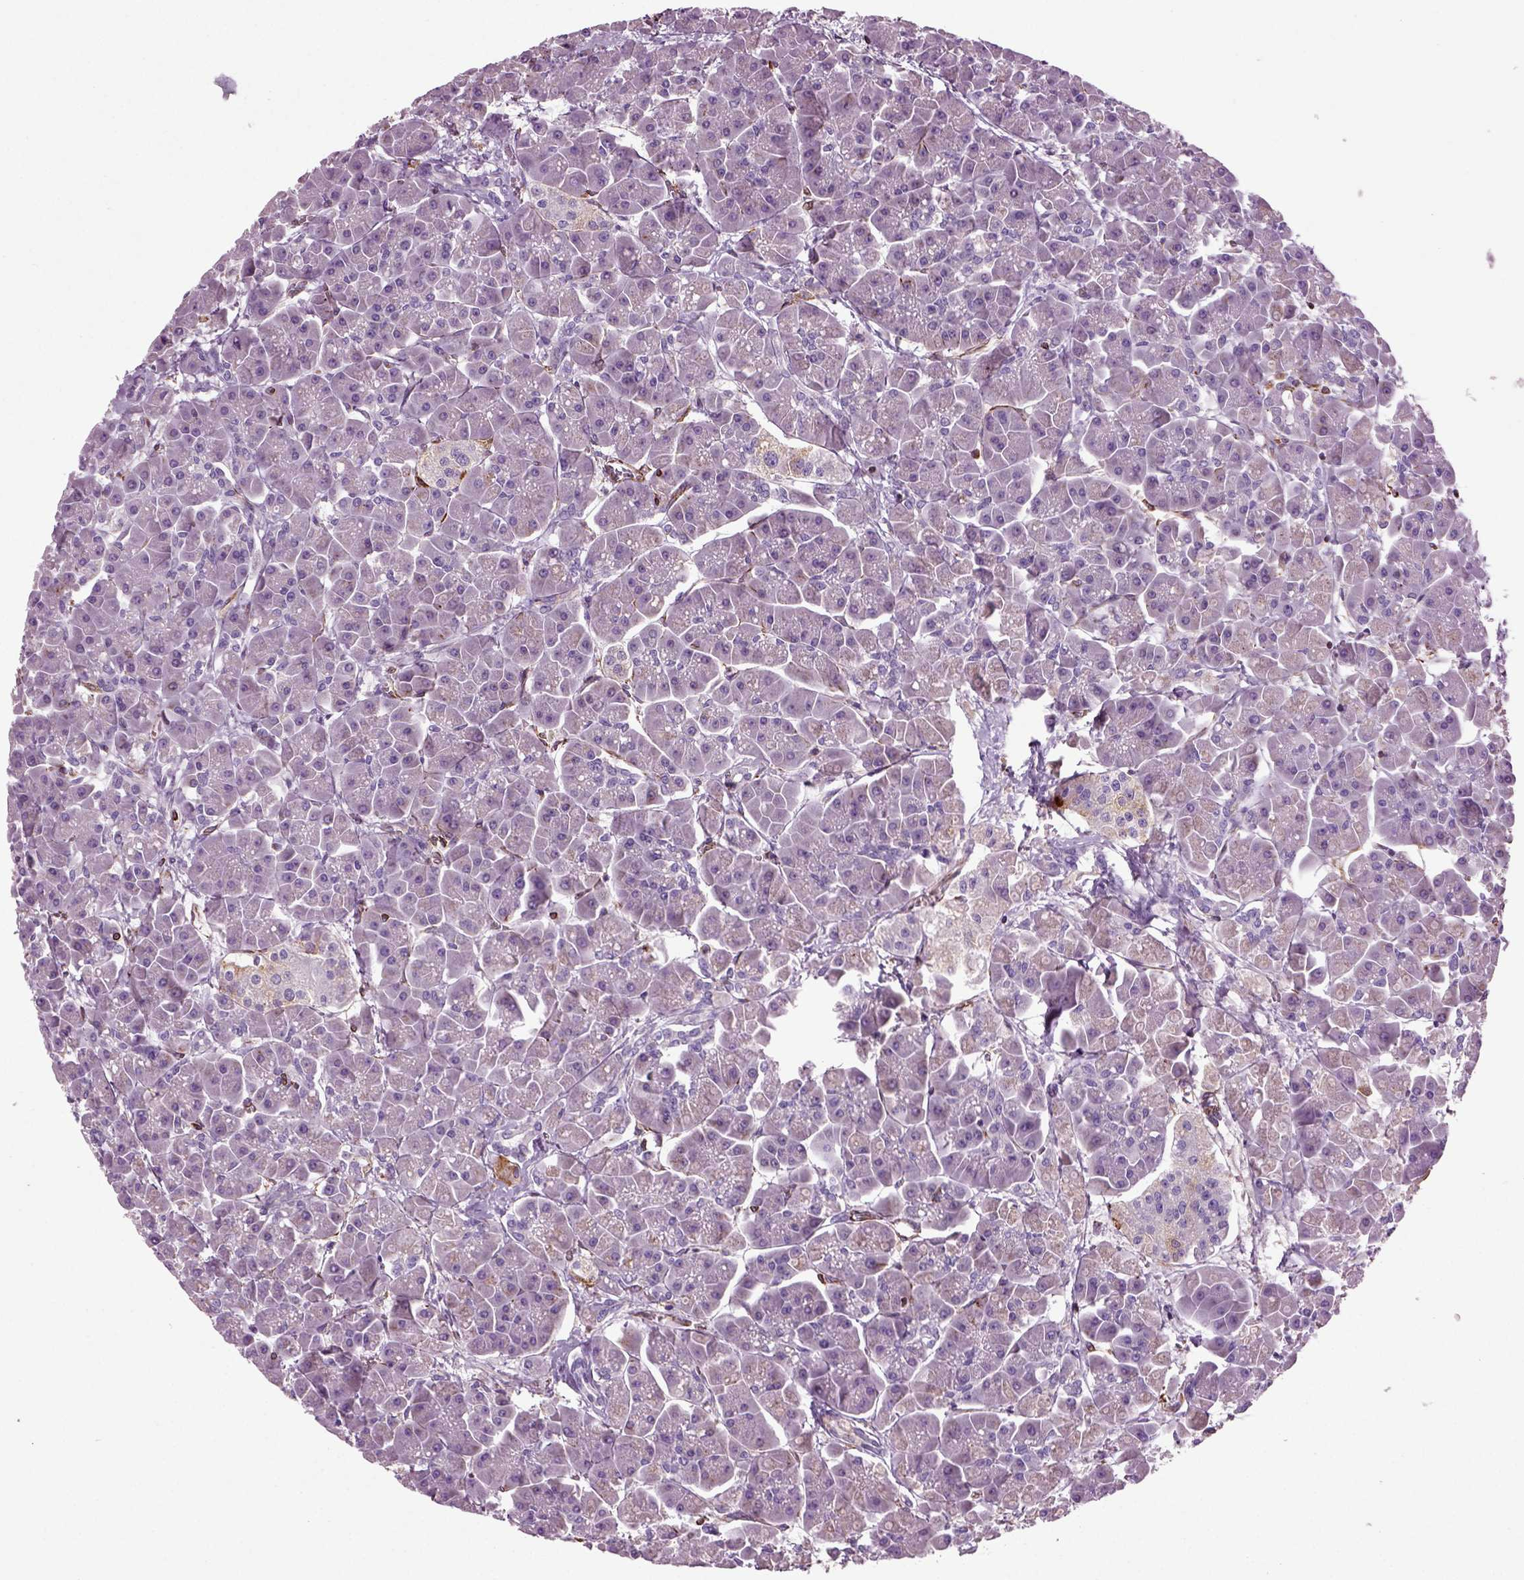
{"staining": {"intensity": "negative", "quantity": "none", "location": "none"}, "tissue": "pancreas", "cell_type": "Exocrine glandular cells", "image_type": "normal", "snomed": [{"axis": "morphology", "description": "Normal tissue, NOS"}, {"axis": "topography", "description": "Pancreas"}], "caption": "Exocrine glandular cells are negative for protein expression in unremarkable human pancreas. (DAB immunohistochemistry, high magnification).", "gene": "ACER3", "patient": {"sex": "male", "age": 70}}